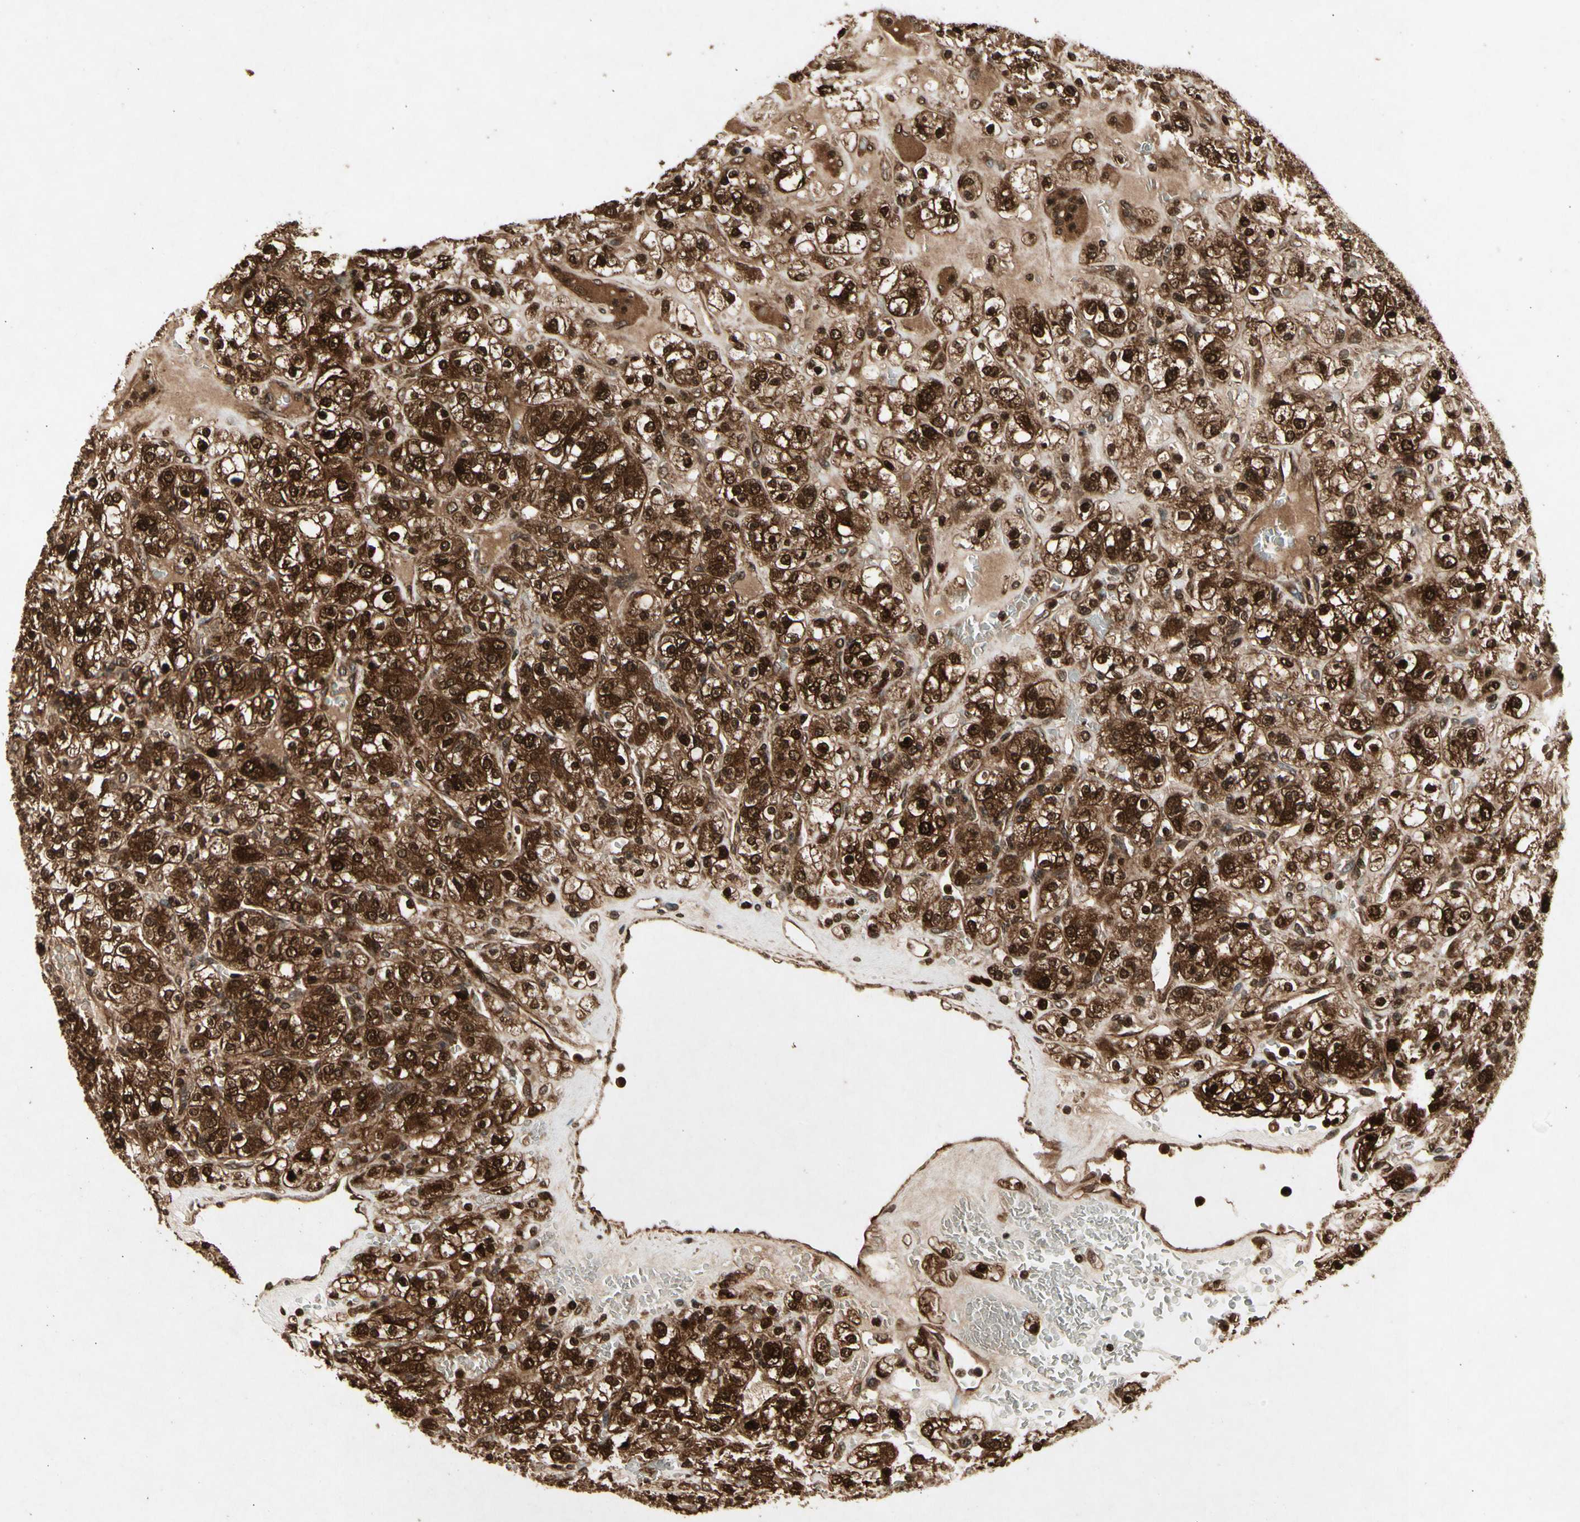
{"staining": {"intensity": "strong", "quantity": ">75%", "location": "cytoplasmic/membranous,nuclear"}, "tissue": "renal cancer", "cell_type": "Tumor cells", "image_type": "cancer", "snomed": [{"axis": "morphology", "description": "Normal tissue, NOS"}, {"axis": "morphology", "description": "Adenocarcinoma, NOS"}, {"axis": "topography", "description": "Kidney"}], "caption": "Brown immunohistochemical staining in human renal cancer (adenocarcinoma) reveals strong cytoplasmic/membranous and nuclear expression in approximately >75% of tumor cells.", "gene": "GLRX", "patient": {"sex": "female", "age": 72}}